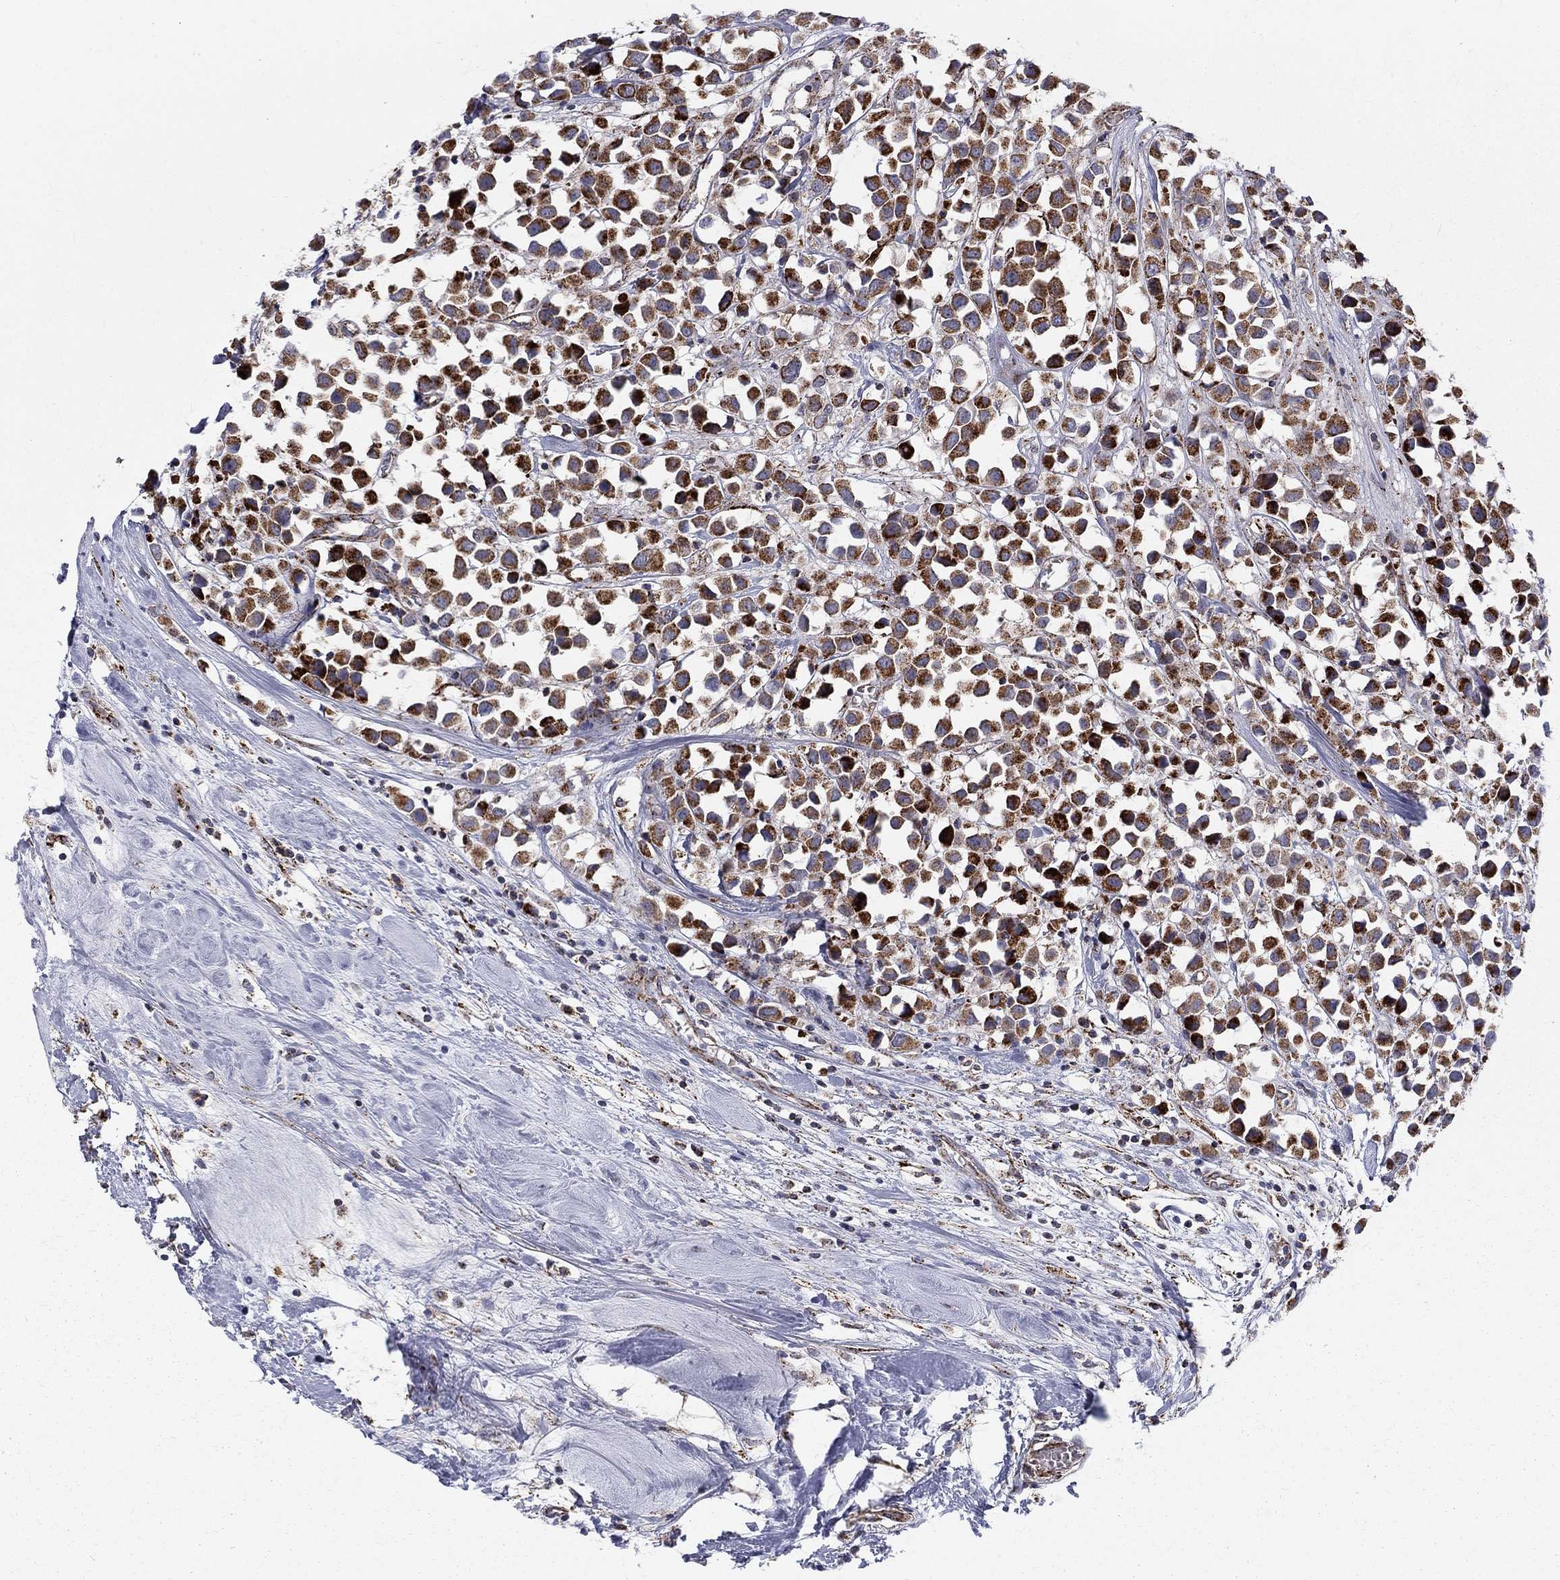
{"staining": {"intensity": "strong", "quantity": ">75%", "location": "cytoplasmic/membranous"}, "tissue": "breast cancer", "cell_type": "Tumor cells", "image_type": "cancer", "snomed": [{"axis": "morphology", "description": "Duct carcinoma"}, {"axis": "topography", "description": "Breast"}], "caption": "Human invasive ductal carcinoma (breast) stained with a brown dye shows strong cytoplasmic/membranous positive expression in approximately >75% of tumor cells.", "gene": "ALDH1B1", "patient": {"sex": "female", "age": 61}}